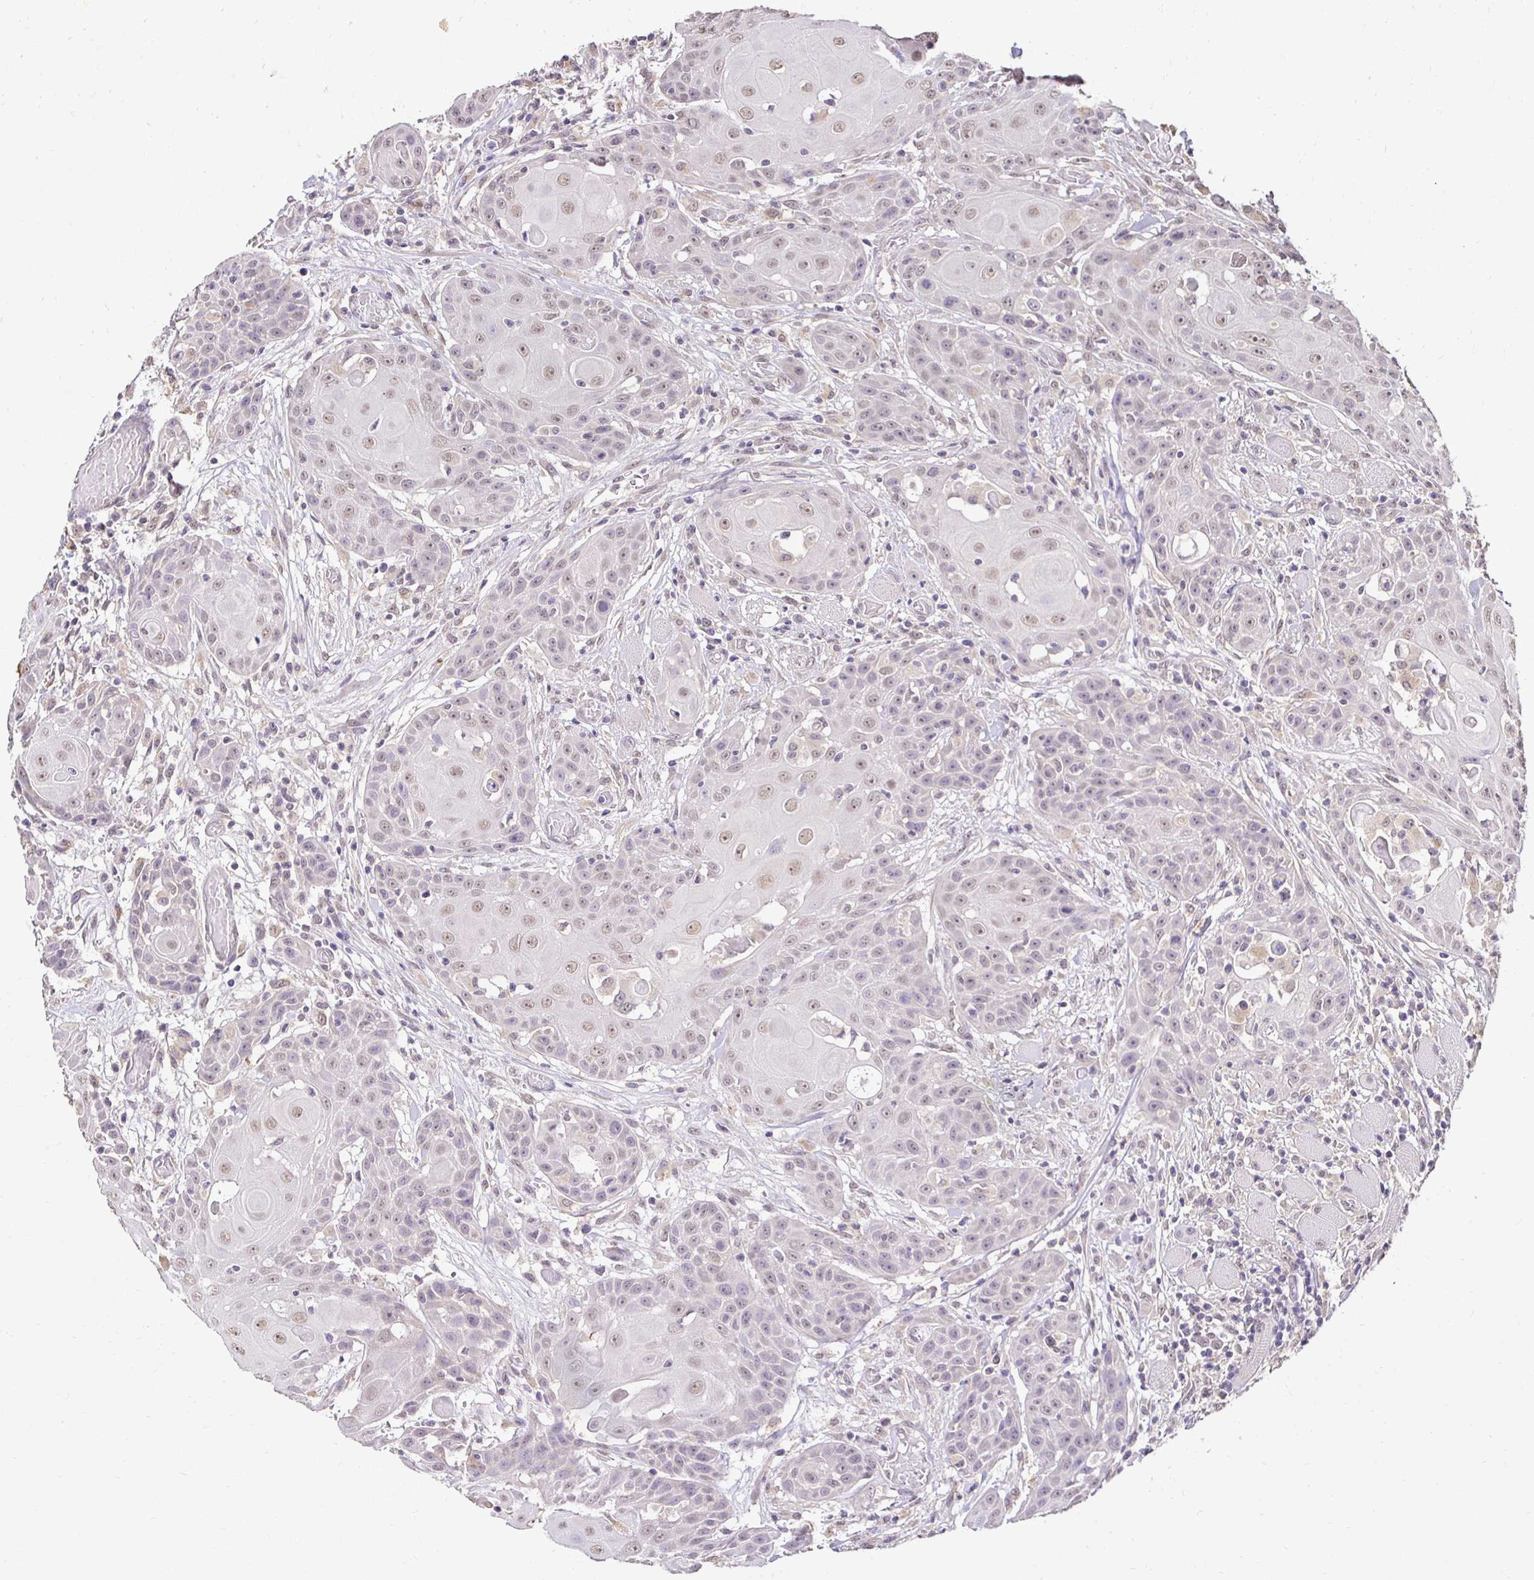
{"staining": {"intensity": "weak", "quantity": "25%-75%", "location": "nuclear"}, "tissue": "head and neck cancer", "cell_type": "Tumor cells", "image_type": "cancer", "snomed": [{"axis": "morphology", "description": "Normal tissue, NOS"}, {"axis": "morphology", "description": "Squamous cell carcinoma, NOS"}, {"axis": "topography", "description": "Oral tissue"}, {"axis": "topography", "description": "Head-Neck"}], "caption": "Immunohistochemical staining of head and neck cancer (squamous cell carcinoma) shows low levels of weak nuclear protein expression in approximately 25%-75% of tumor cells.", "gene": "RHEBL1", "patient": {"sex": "female", "age": 55}}